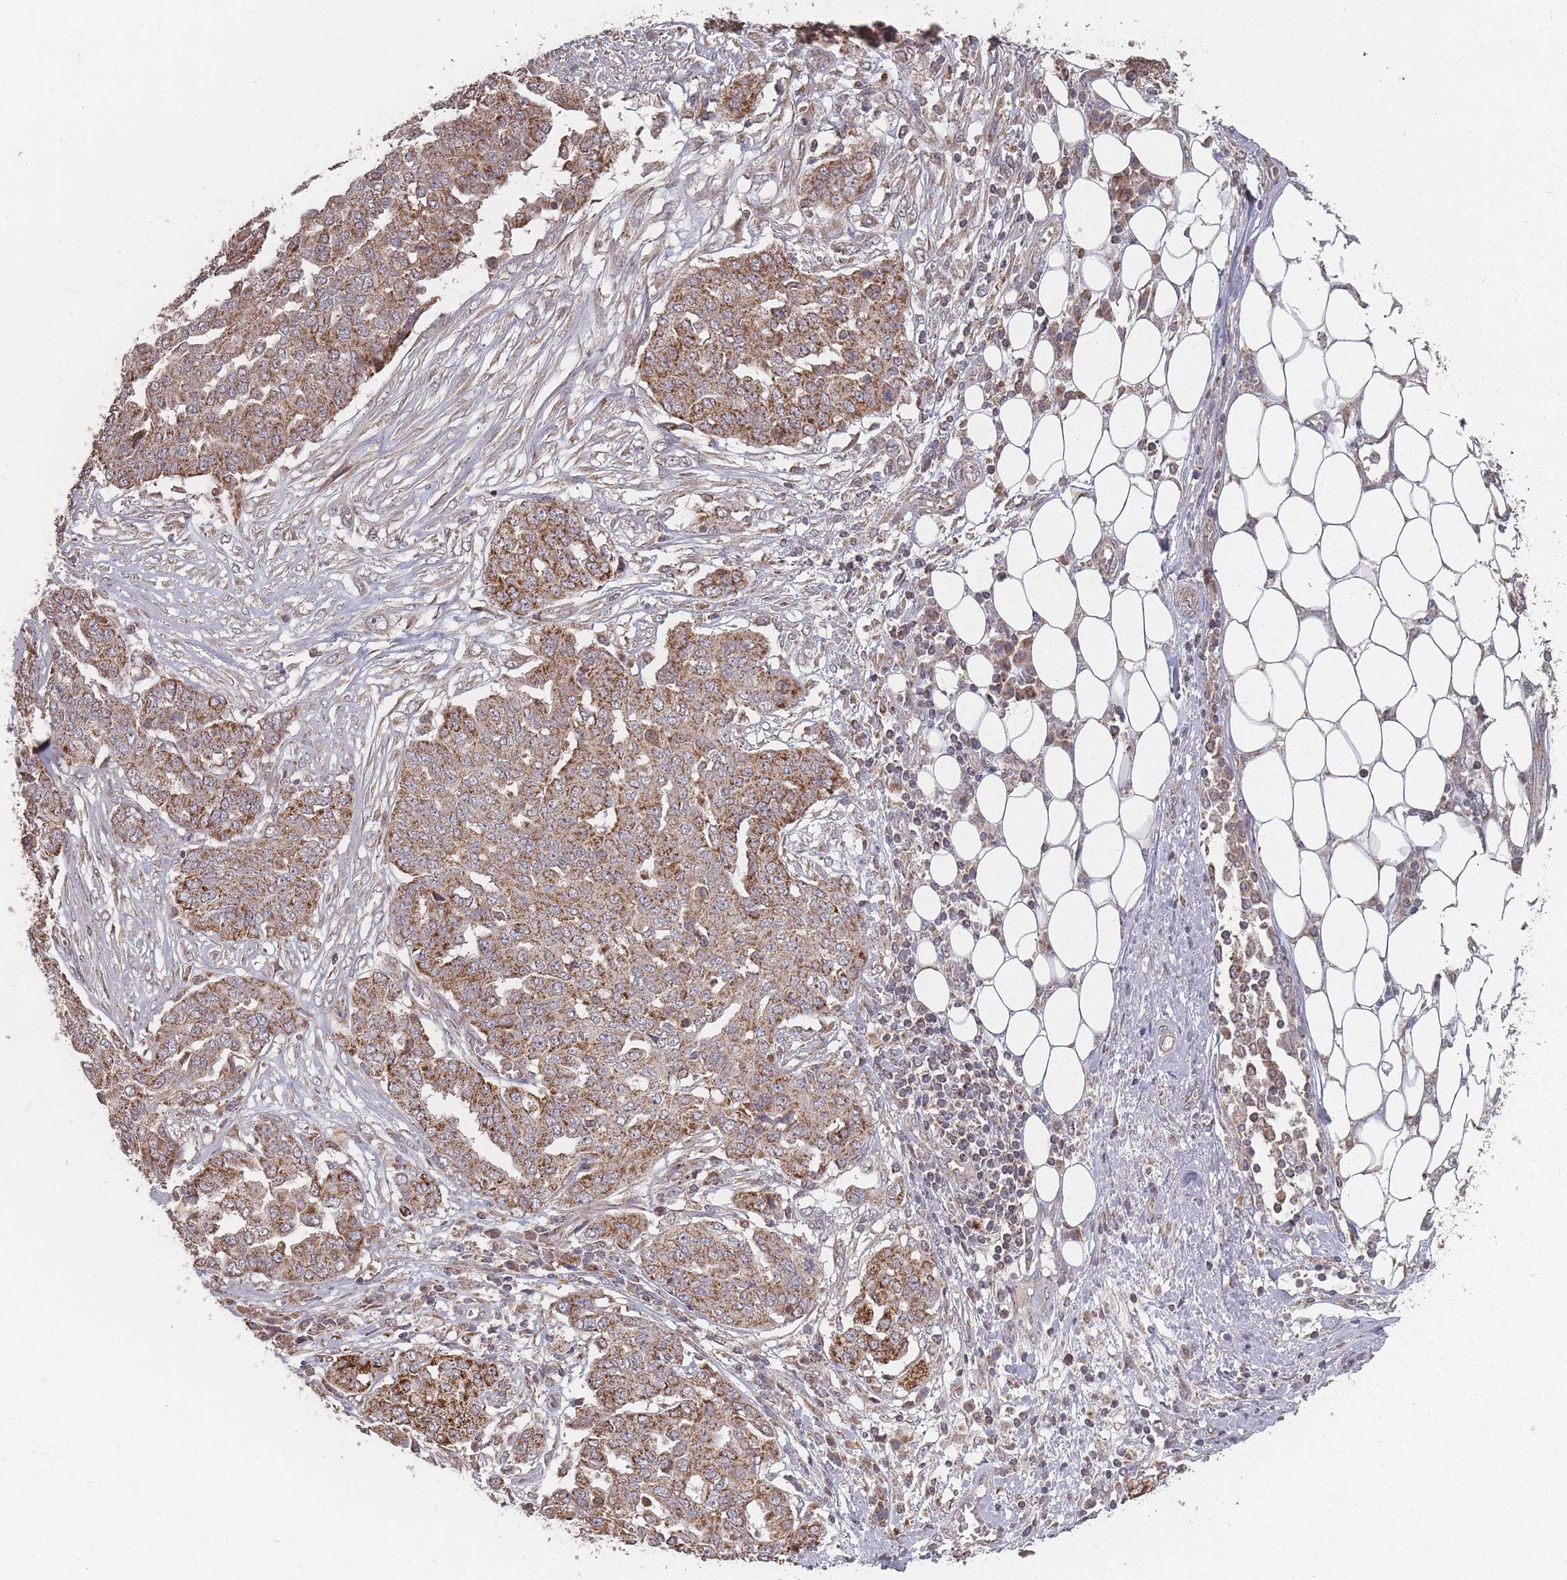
{"staining": {"intensity": "moderate", "quantity": ">75%", "location": "cytoplasmic/membranous"}, "tissue": "ovarian cancer", "cell_type": "Tumor cells", "image_type": "cancer", "snomed": [{"axis": "morphology", "description": "Cystadenocarcinoma, serous, NOS"}, {"axis": "topography", "description": "Soft tissue"}, {"axis": "topography", "description": "Ovary"}], "caption": "This photomicrograph shows IHC staining of human ovarian cancer, with medium moderate cytoplasmic/membranous positivity in approximately >75% of tumor cells.", "gene": "LYRM7", "patient": {"sex": "female", "age": 57}}